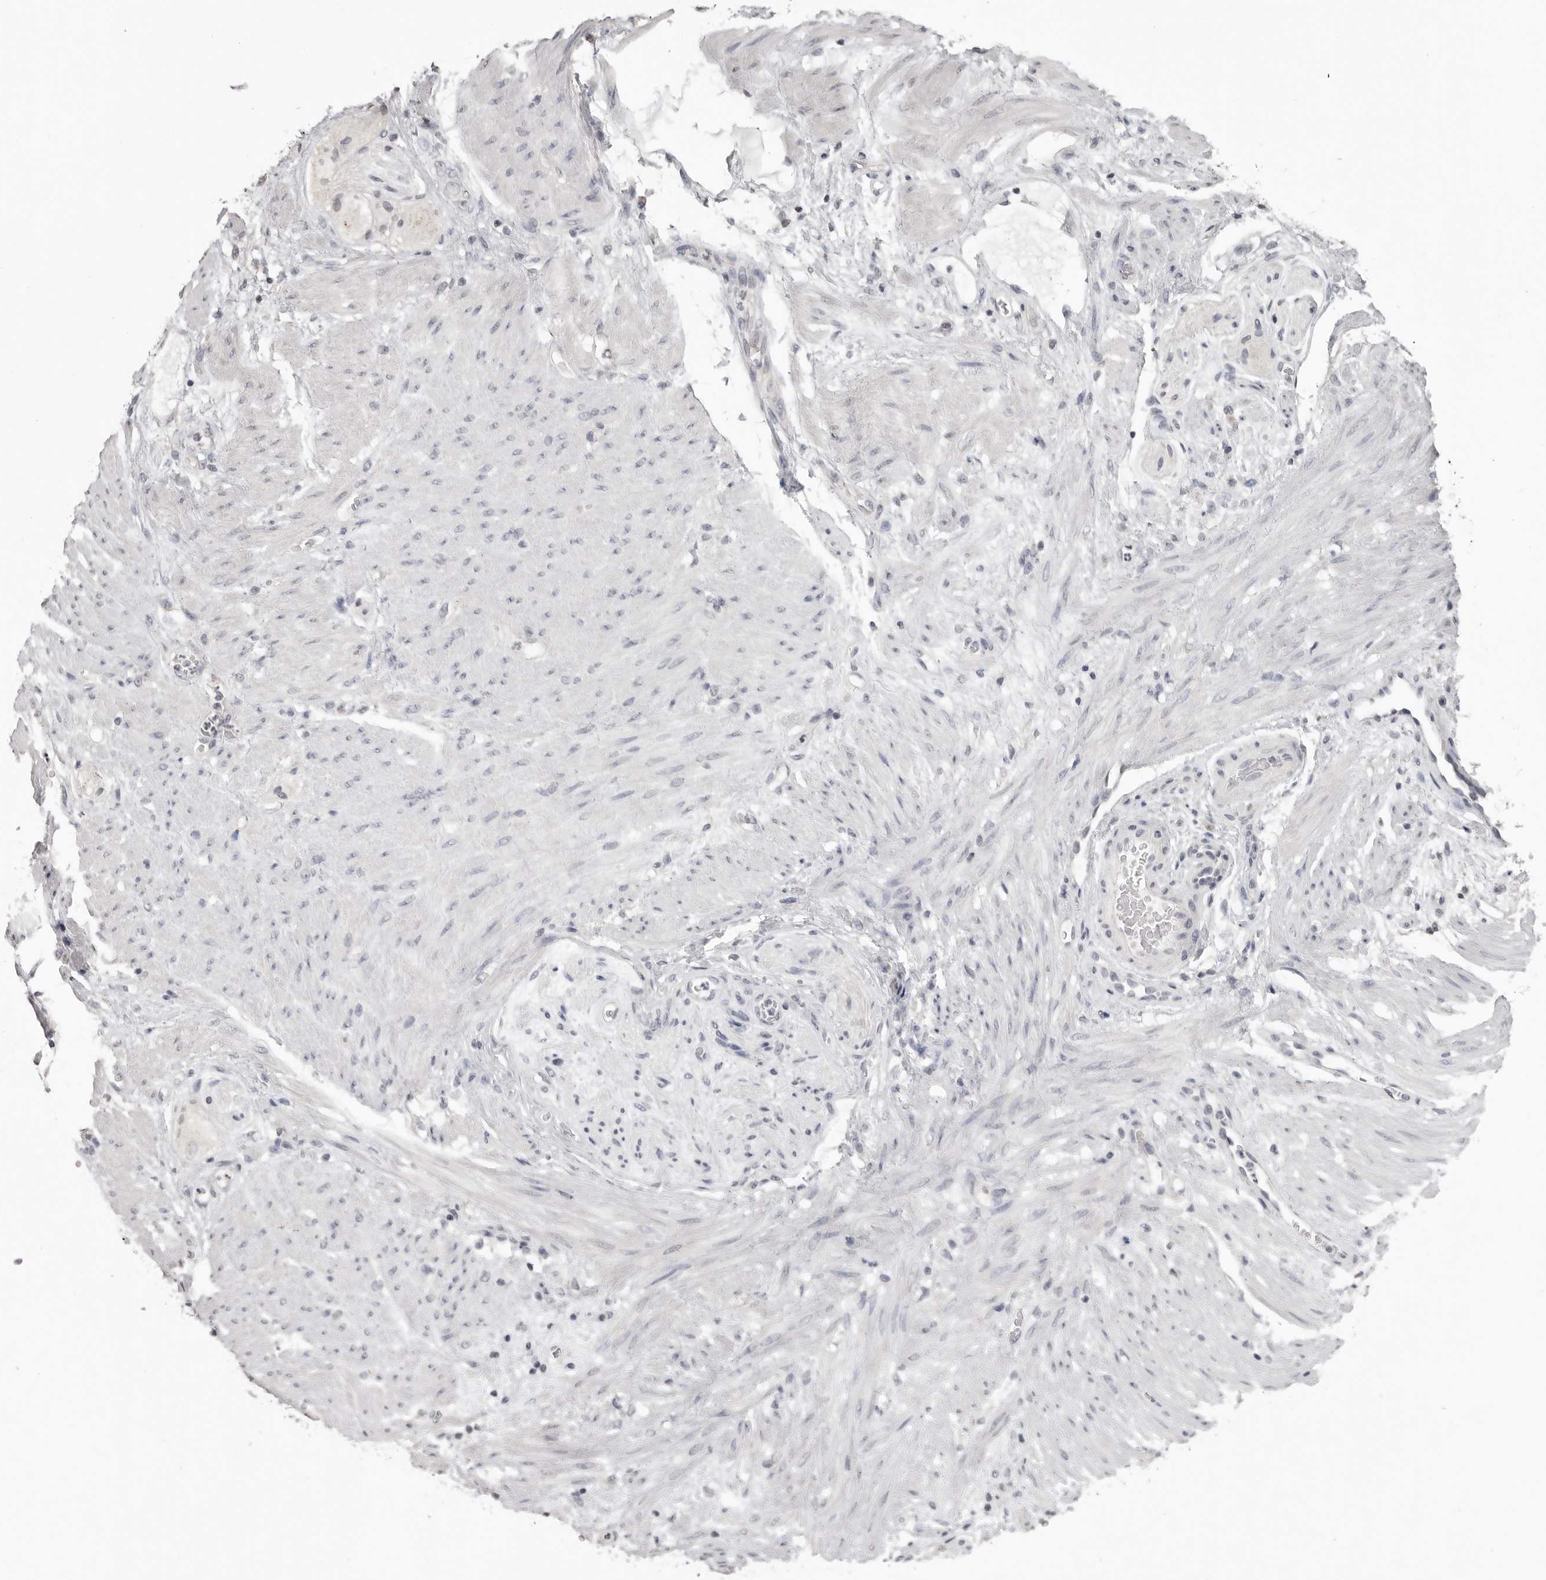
{"staining": {"intensity": "negative", "quantity": "none", "location": "none"}, "tissue": "stomach cancer", "cell_type": "Tumor cells", "image_type": "cancer", "snomed": [{"axis": "morphology", "description": "Adenocarcinoma, NOS"}, {"axis": "topography", "description": "Stomach"}], "caption": "This is a image of IHC staining of stomach cancer, which shows no expression in tumor cells.", "gene": "GPN2", "patient": {"sex": "female", "age": 73}}